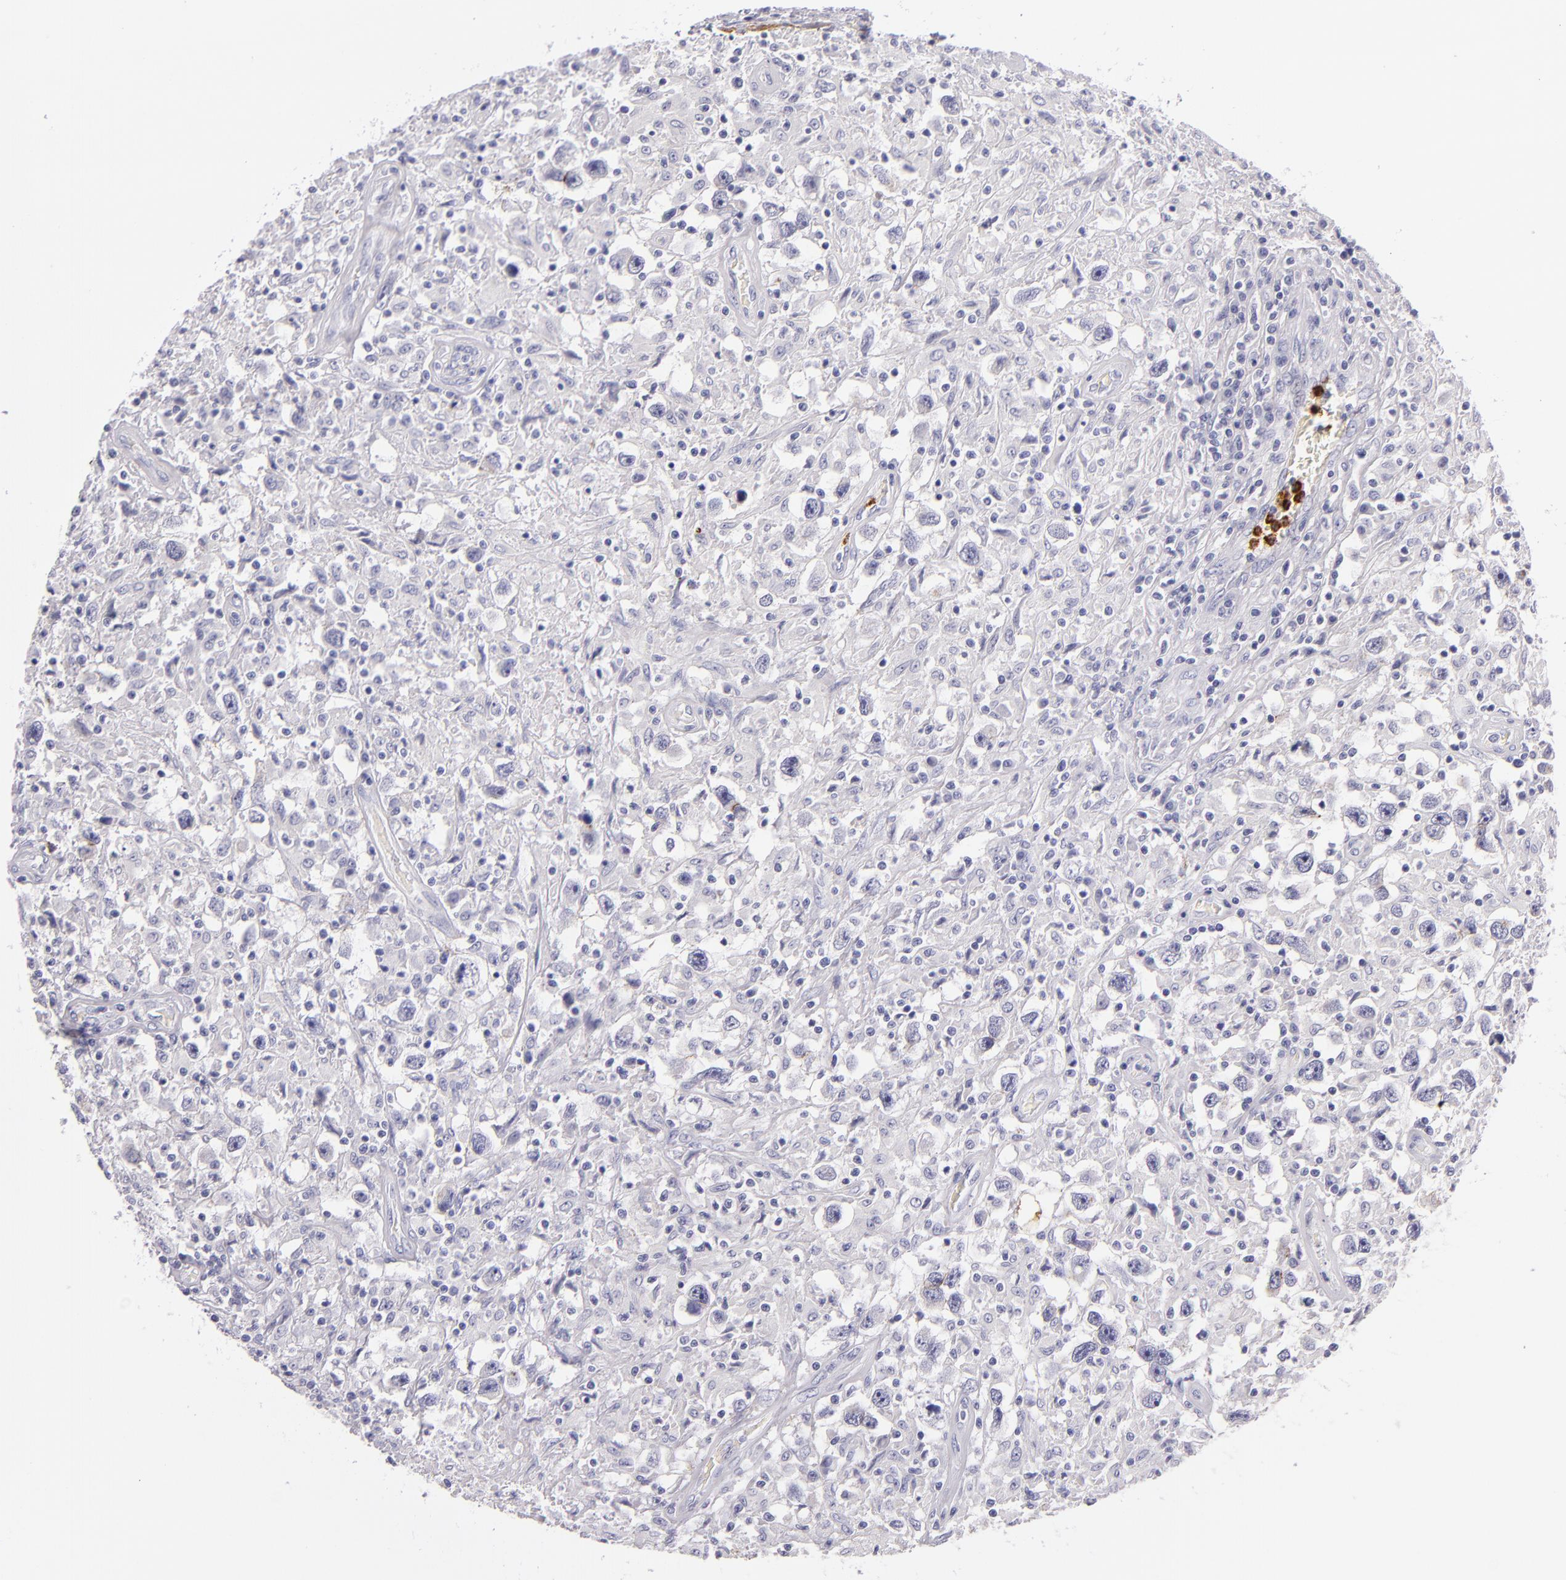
{"staining": {"intensity": "negative", "quantity": "none", "location": "none"}, "tissue": "testis cancer", "cell_type": "Tumor cells", "image_type": "cancer", "snomed": [{"axis": "morphology", "description": "Seminoma, NOS"}, {"axis": "topography", "description": "Testis"}], "caption": "This is an IHC micrograph of seminoma (testis). There is no expression in tumor cells.", "gene": "CDH3", "patient": {"sex": "male", "age": 34}}